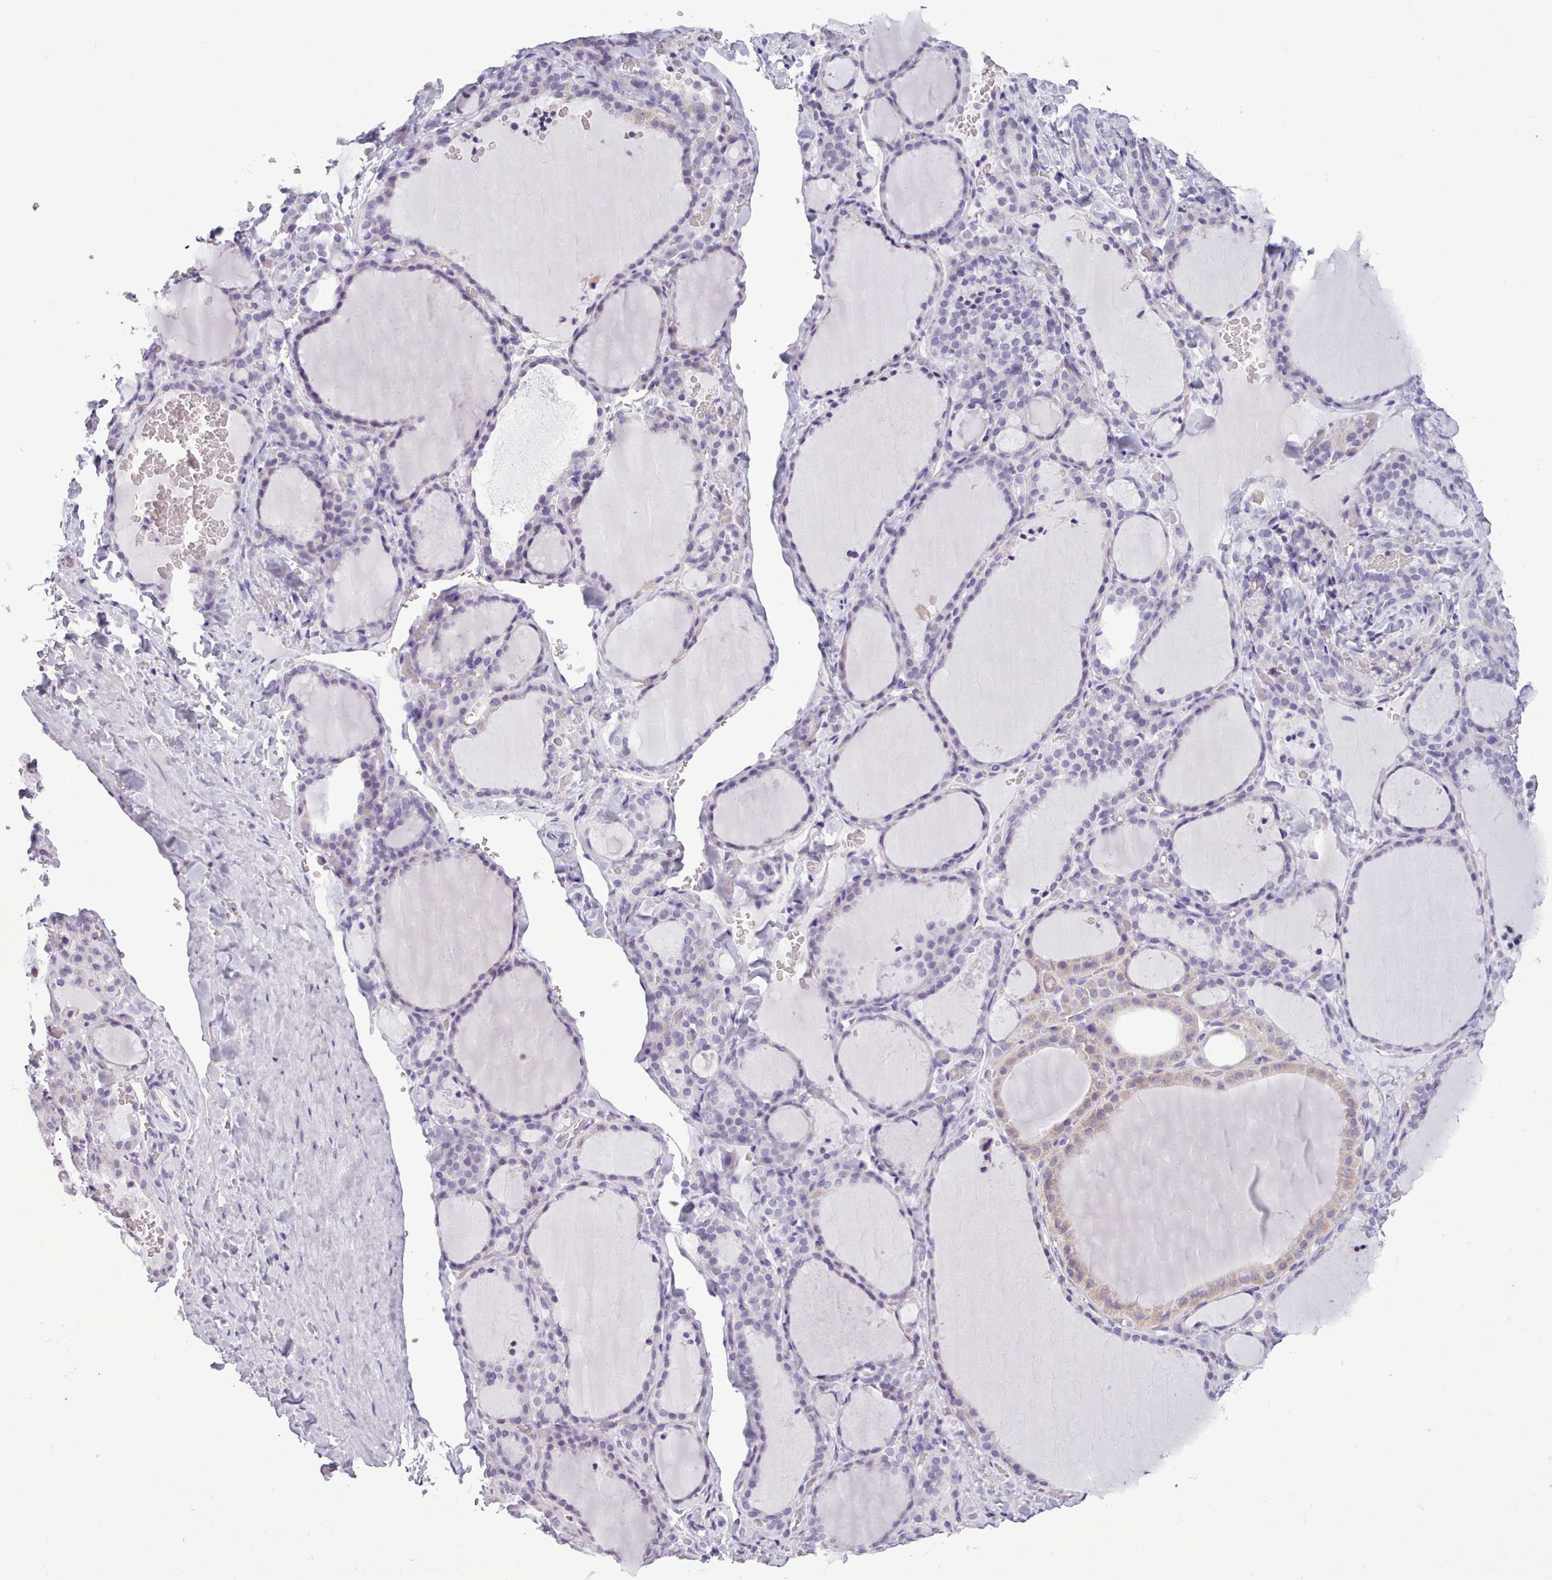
{"staining": {"intensity": "weak", "quantity": "<25%", "location": "cytoplasmic/membranous"}, "tissue": "thyroid gland", "cell_type": "Glandular cells", "image_type": "normal", "snomed": [{"axis": "morphology", "description": "Normal tissue, NOS"}, {"axis": "topography", "description": "Thyroid gland"}], "caption": "Immunohistochemistry (IHC) histopathology image of benign human thyroid gland stained for a protein (brown), which reveals no staining in glandular cells. Nuclei are stained in blue.", "gene": "FBXO48", "patient": {"sex": "female", "age": 22}}